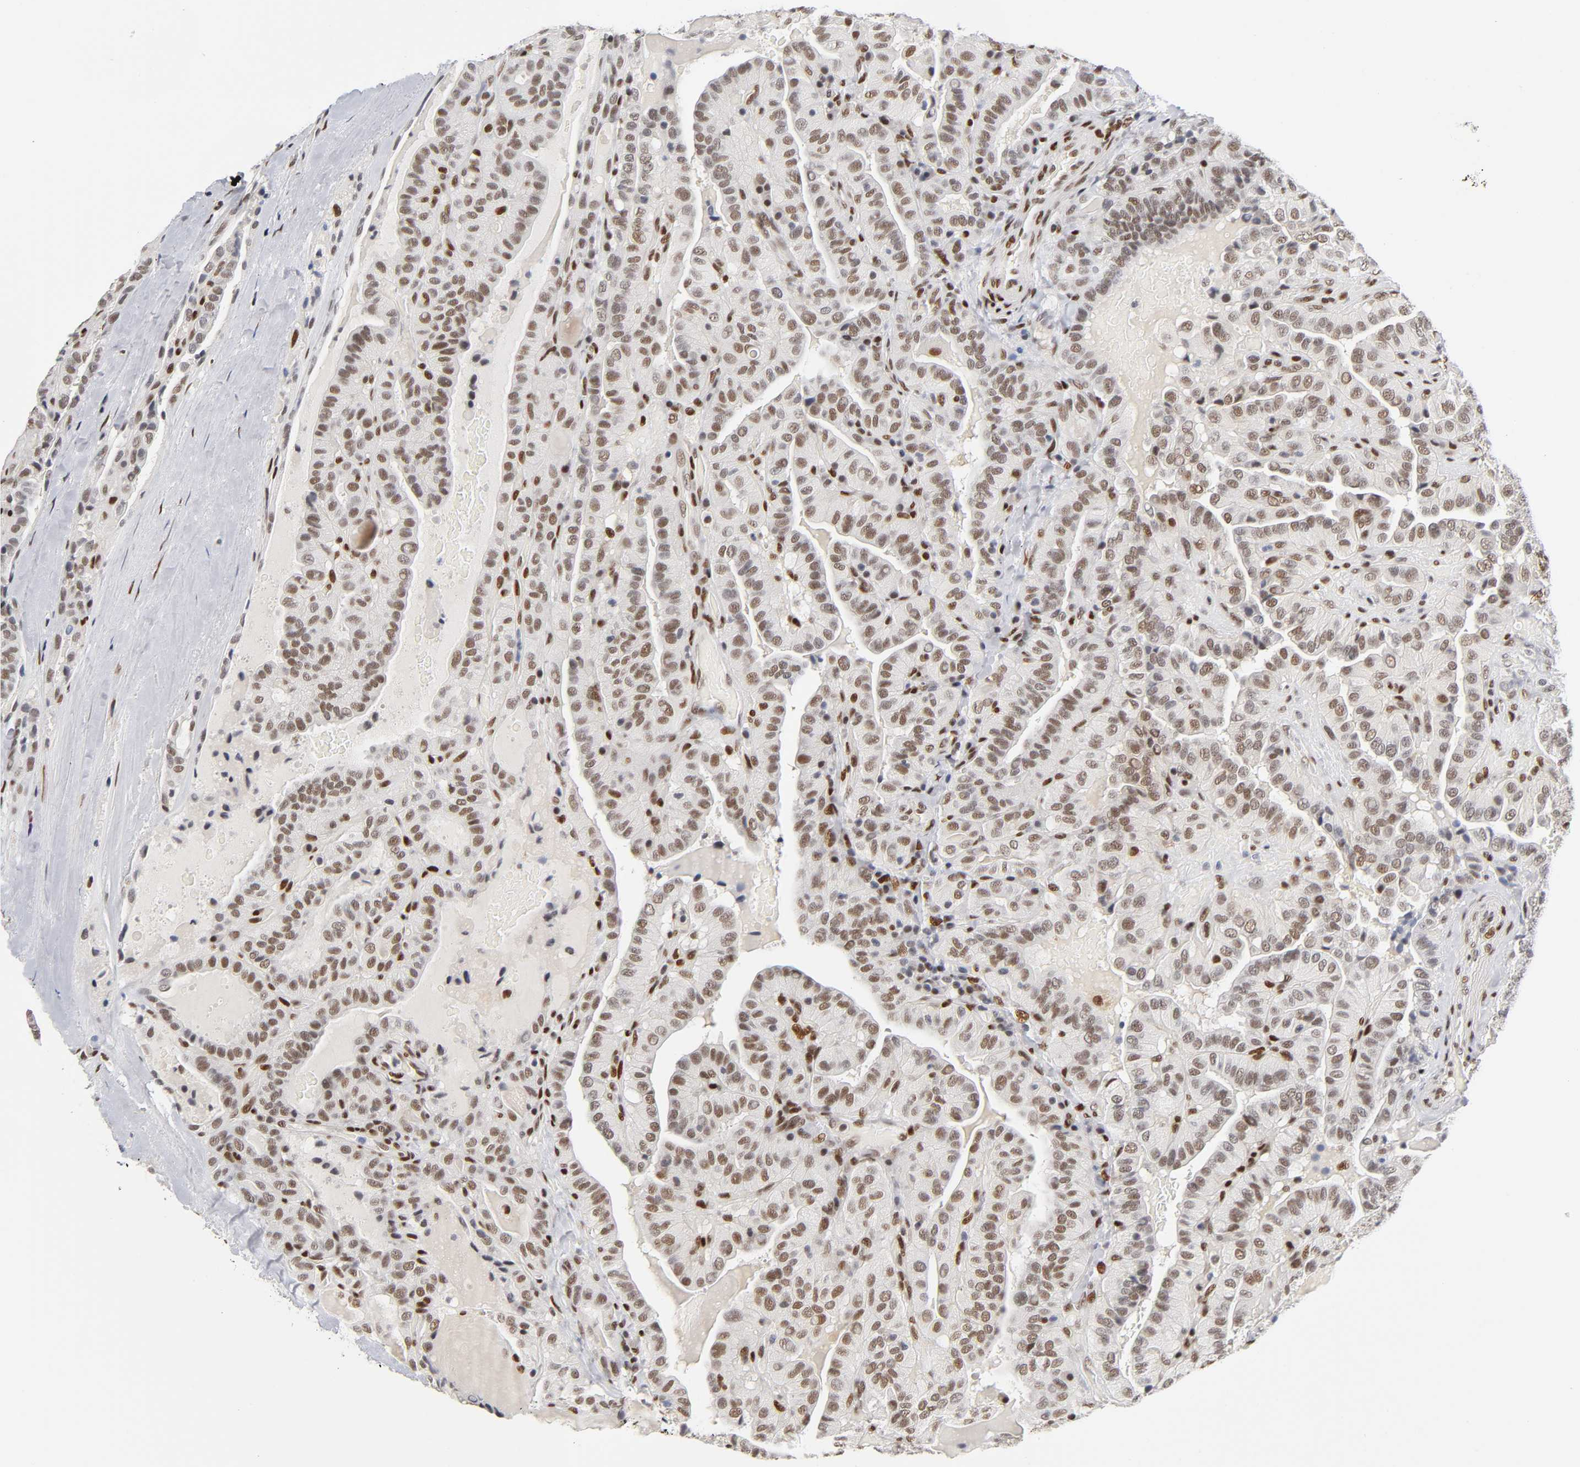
{"staining": {"intensity": "moderate", "quantity": ">75%", "location": "nuclear"}, "tissue": "thyroid cancer", "cell_type": "Tumor cells", "image_type": "cancer", "snomed": [{"axis": "morphology", "description": "Papillary adenocarcinoma, NOS"}, {"axis": "topography", "description": "Thyroid gland"}], "caption": "Immunohistochemistry image of neoplastic tissue: human thyroid papillary adenocarcinoma stained using immunohistochemistry (IHC) reveals medium levels of moderate protein expression localized specifically in the nuclear of tumor cells, appearing as a nuclear brown color.", "gene": "NR3C1", "patient": {"sex": "male", "age": 77}}